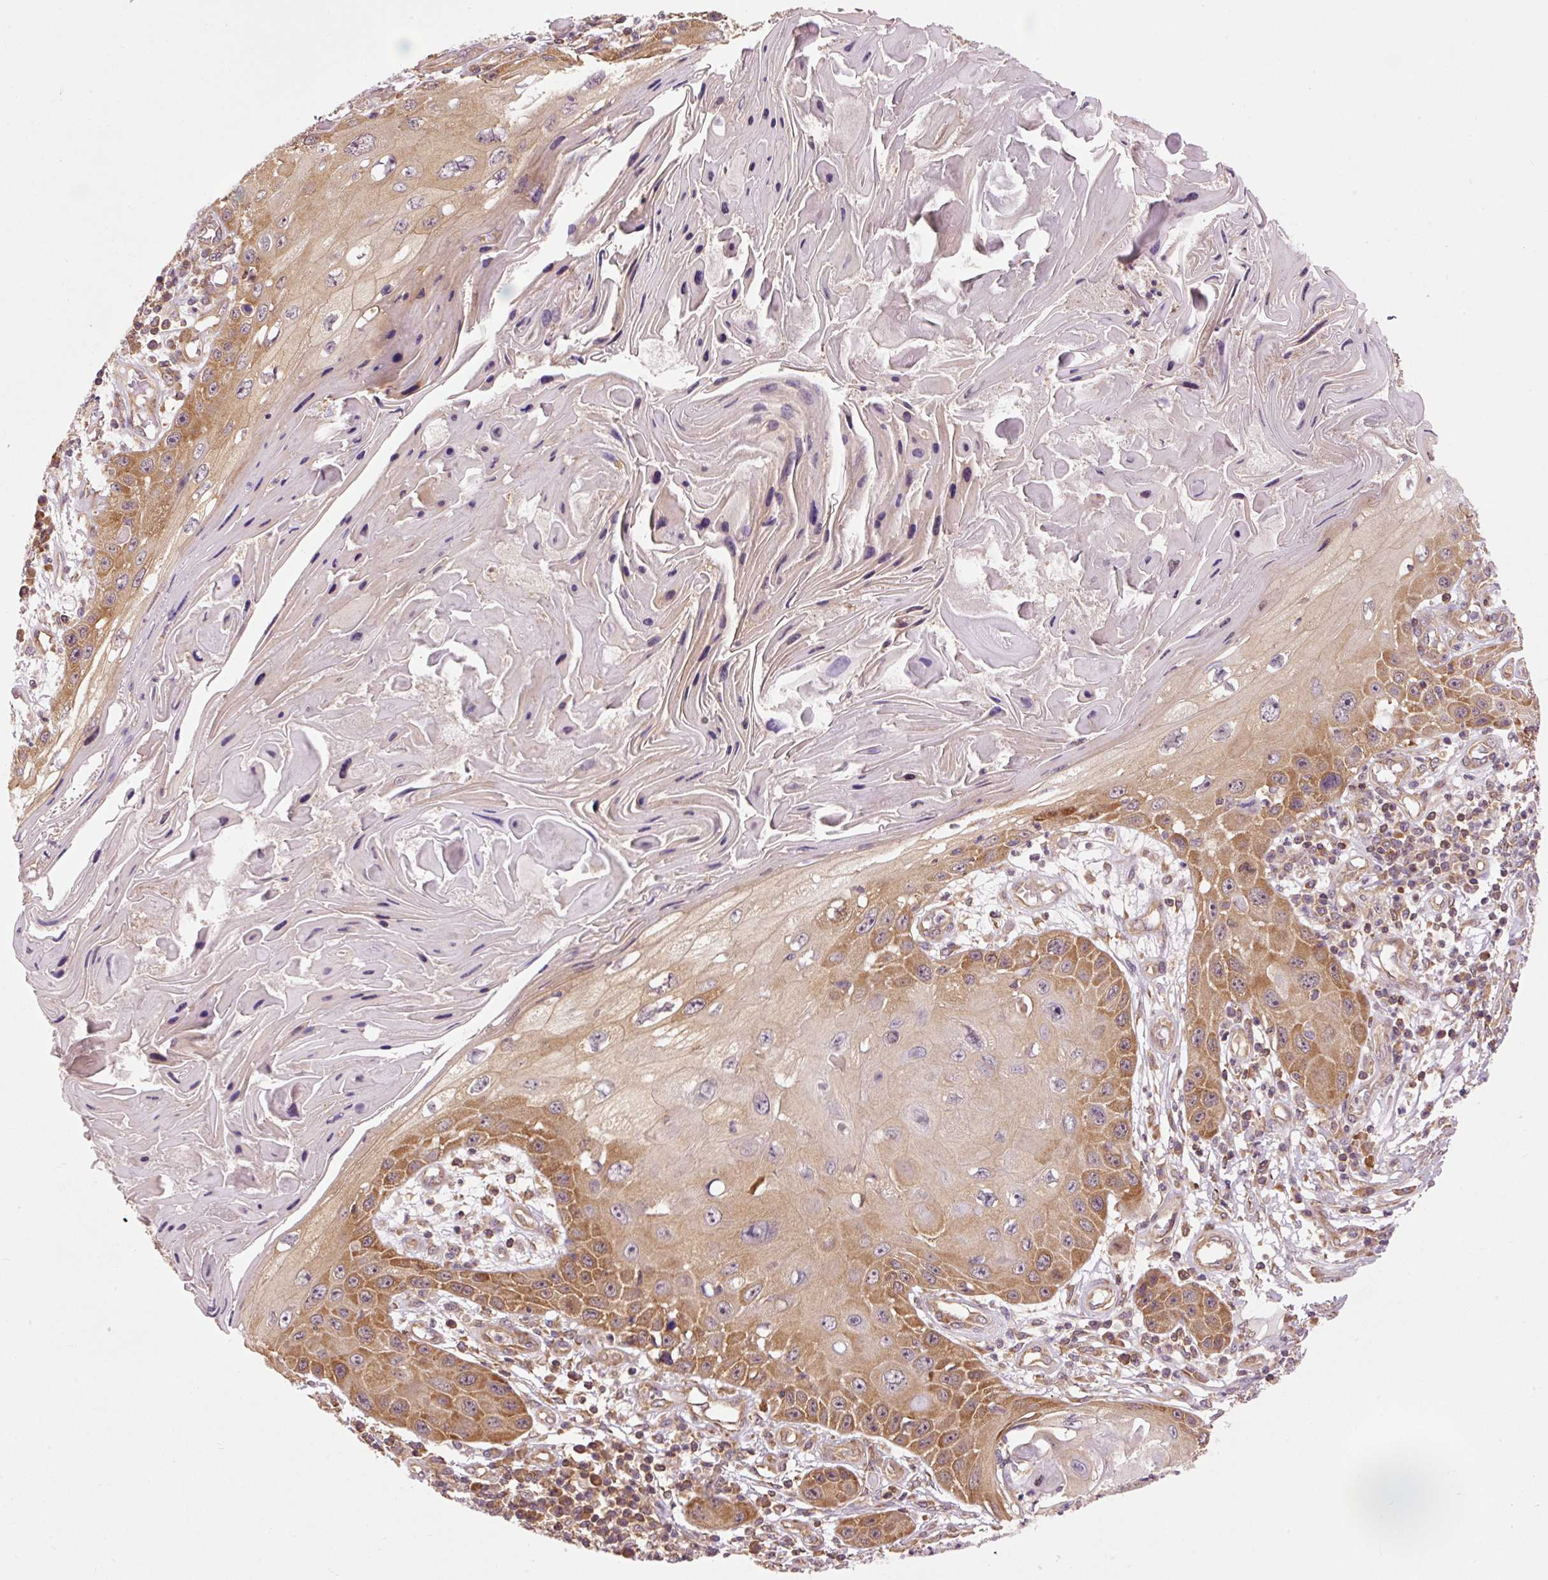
{"staining": {"intensity": "moderate", "quantity": "25%-75%", "location": "cytoplasmic/membranous"}, "tissue": "skin cancer", "cell_type": "Tumor cells", "image_type": "cancer", "snomed": [{"axis": "morphology", "description": "Squamous cell carcinoma, NOS"}, {"axis": "topography", "description": "Skin"}, {"axis": "topography", "description": "Vulva"}], "caption": "A high-resolution photomicrograph shows IHC staining of squamous cell carcinoma (skin), which demonstrates moderate cytoplasmic/membranous expression in about 25%-75% of tumor cells.", "gene": "PDAP1", "patient": {"sex": "female", "age": 44}}